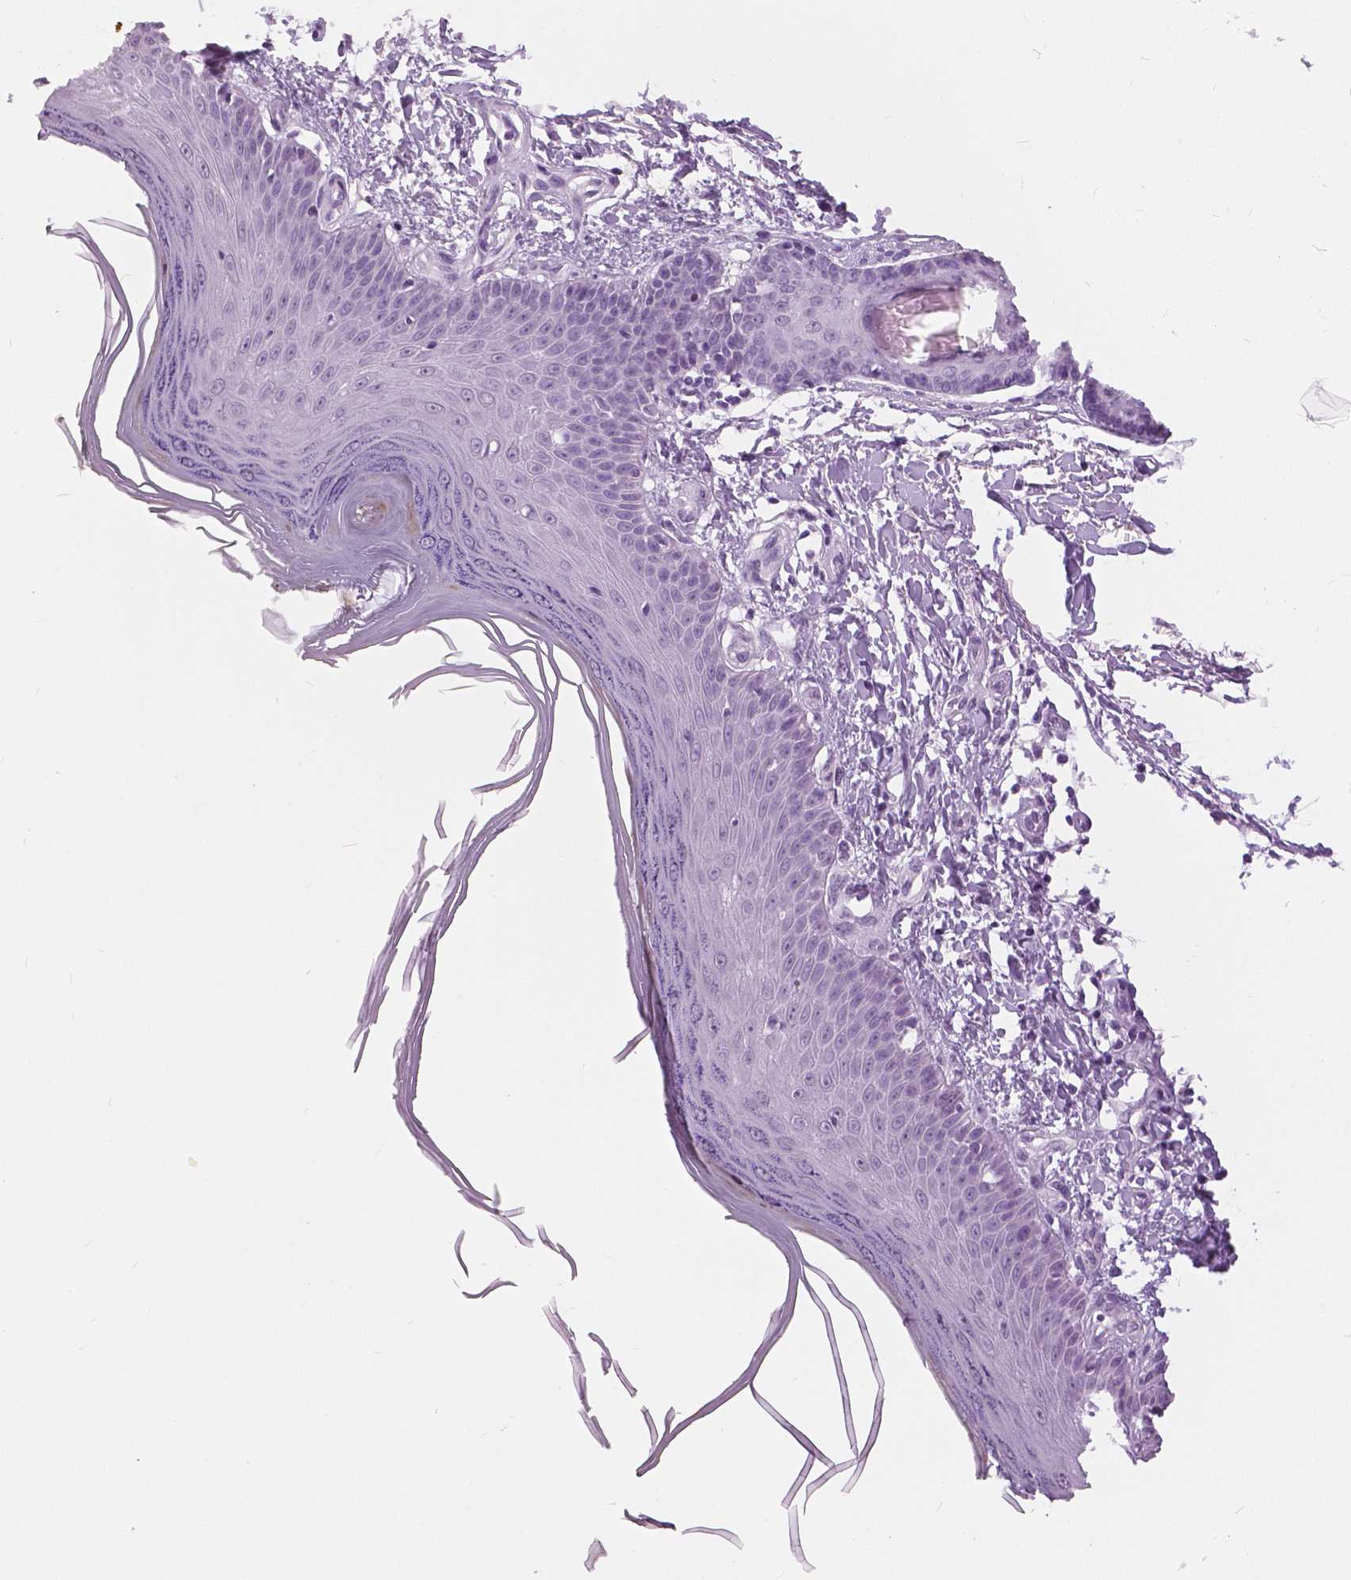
{"staining": {"intensity": "negative", "quantity": "none", "location": "none"}, "tissue": "skin", "cell_type": "Fibroblasts", "image_type": "normal", "snomed": [{"axis": "morphology", "description": "Normal tissue, NOS"}, {"axis": "topography", "description": "Skin"}], "caption": "The photomicrograph exhibits no significant expression in fibroblasts of skin.", "gene": "MYOM1", "patient": {"sex": "female", "age": 62}}